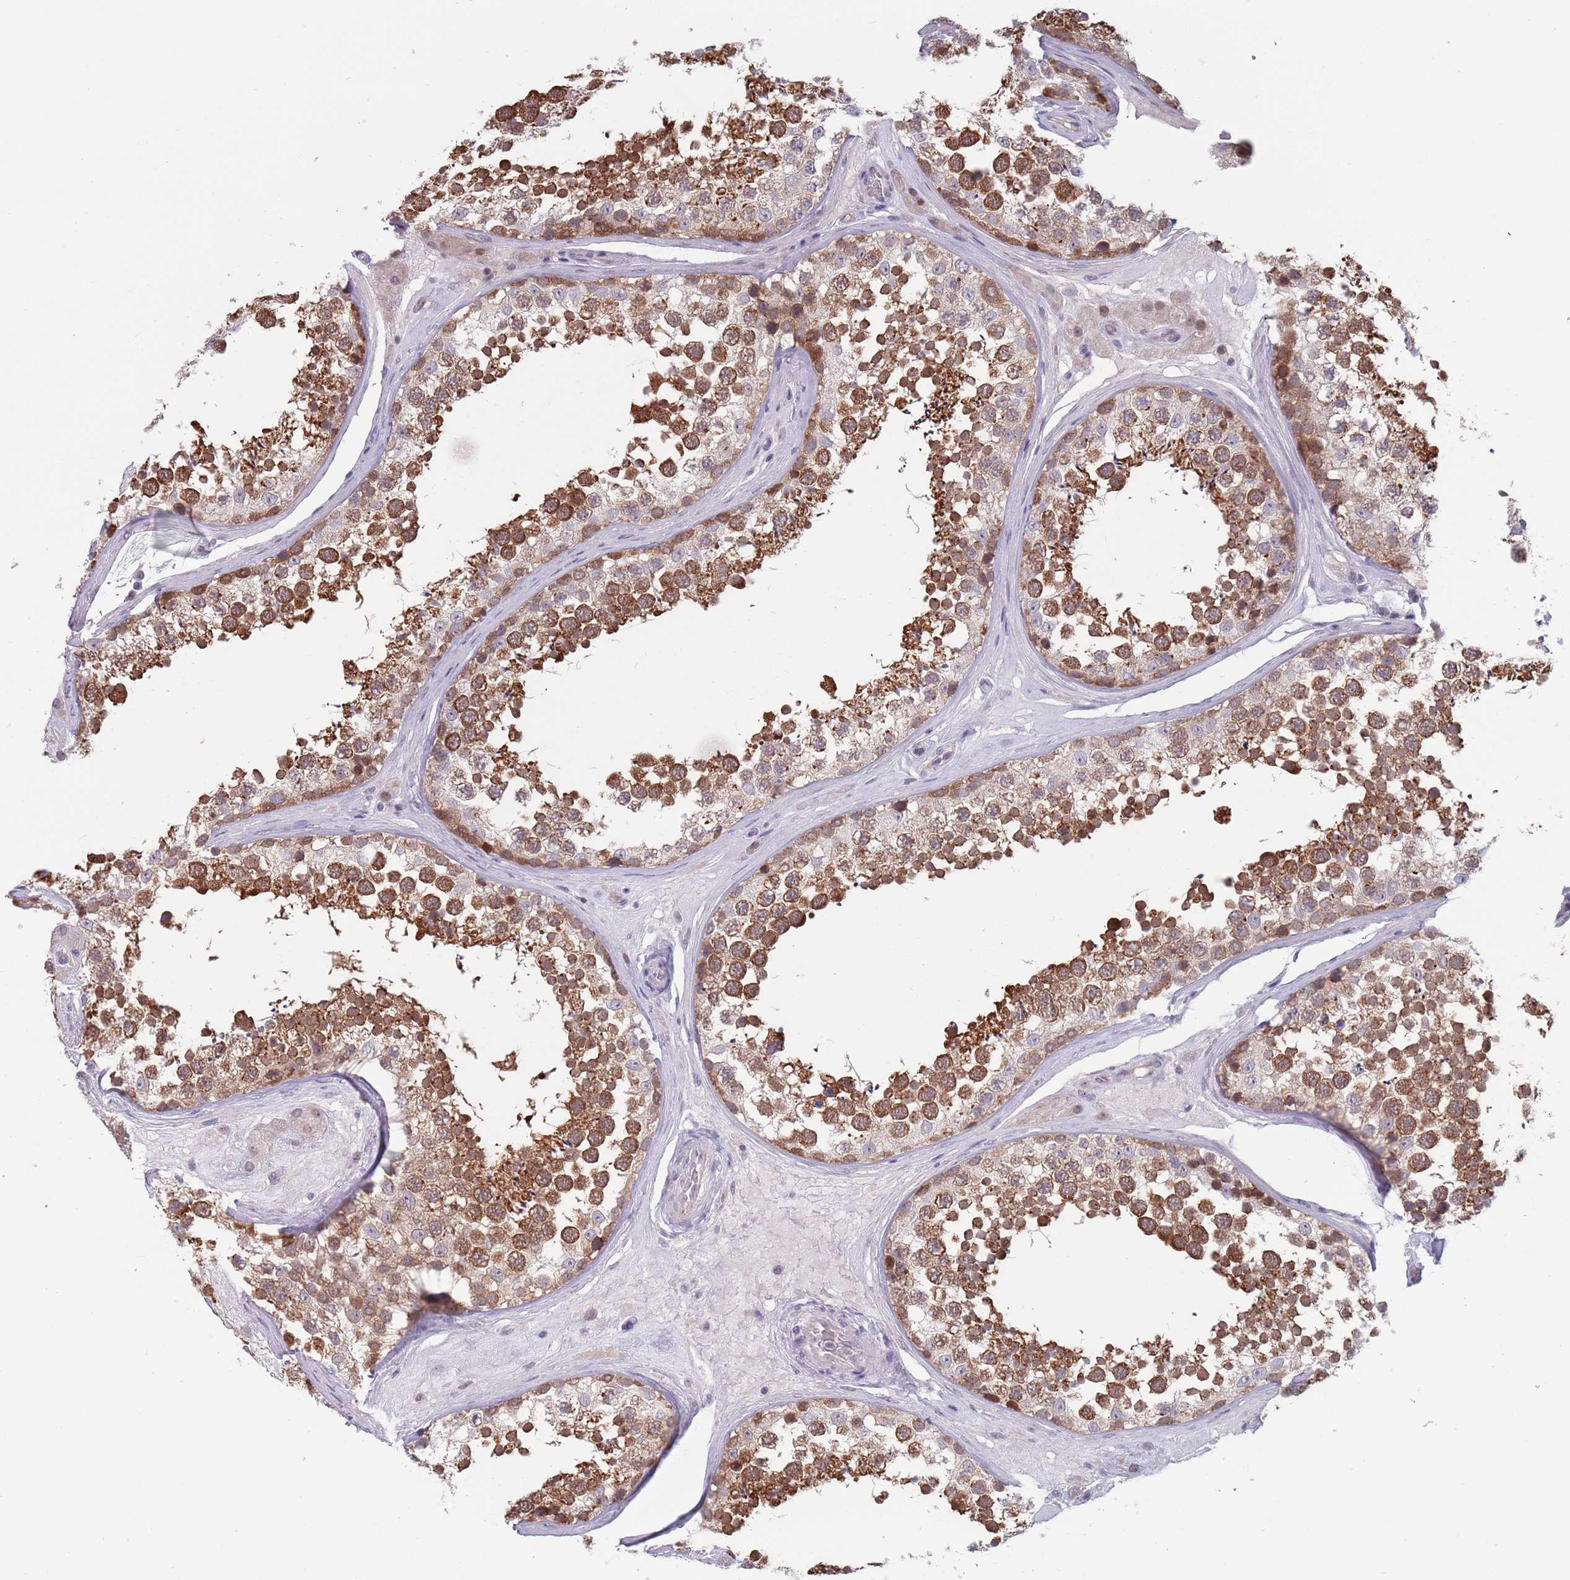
{"staining": {"intensity": "strong", "quantity": ">75%", "location": "cytoplasmic/membranous"}, "tissue": "testis", "cell_type": "Cells in seminiferous ducts", "image_type": "normal", "snomed": [{"axis": "morphology", "description": "Normal tissue, NOS"}, {"axis": "topography", "description": "Testis"}], "caption": "Strong cytoplasmic/membranous protein expression is seen in about >75% of cells in seminiferous ducts in testis. (Stains: DAB (3,3'-diaminobenzidine) in brown, nuclei in blue, Microscopy: brightfield microscopy at high magnification).", "gene": "CLNS1A", "patient": {"sex": "male", "age": 46}}